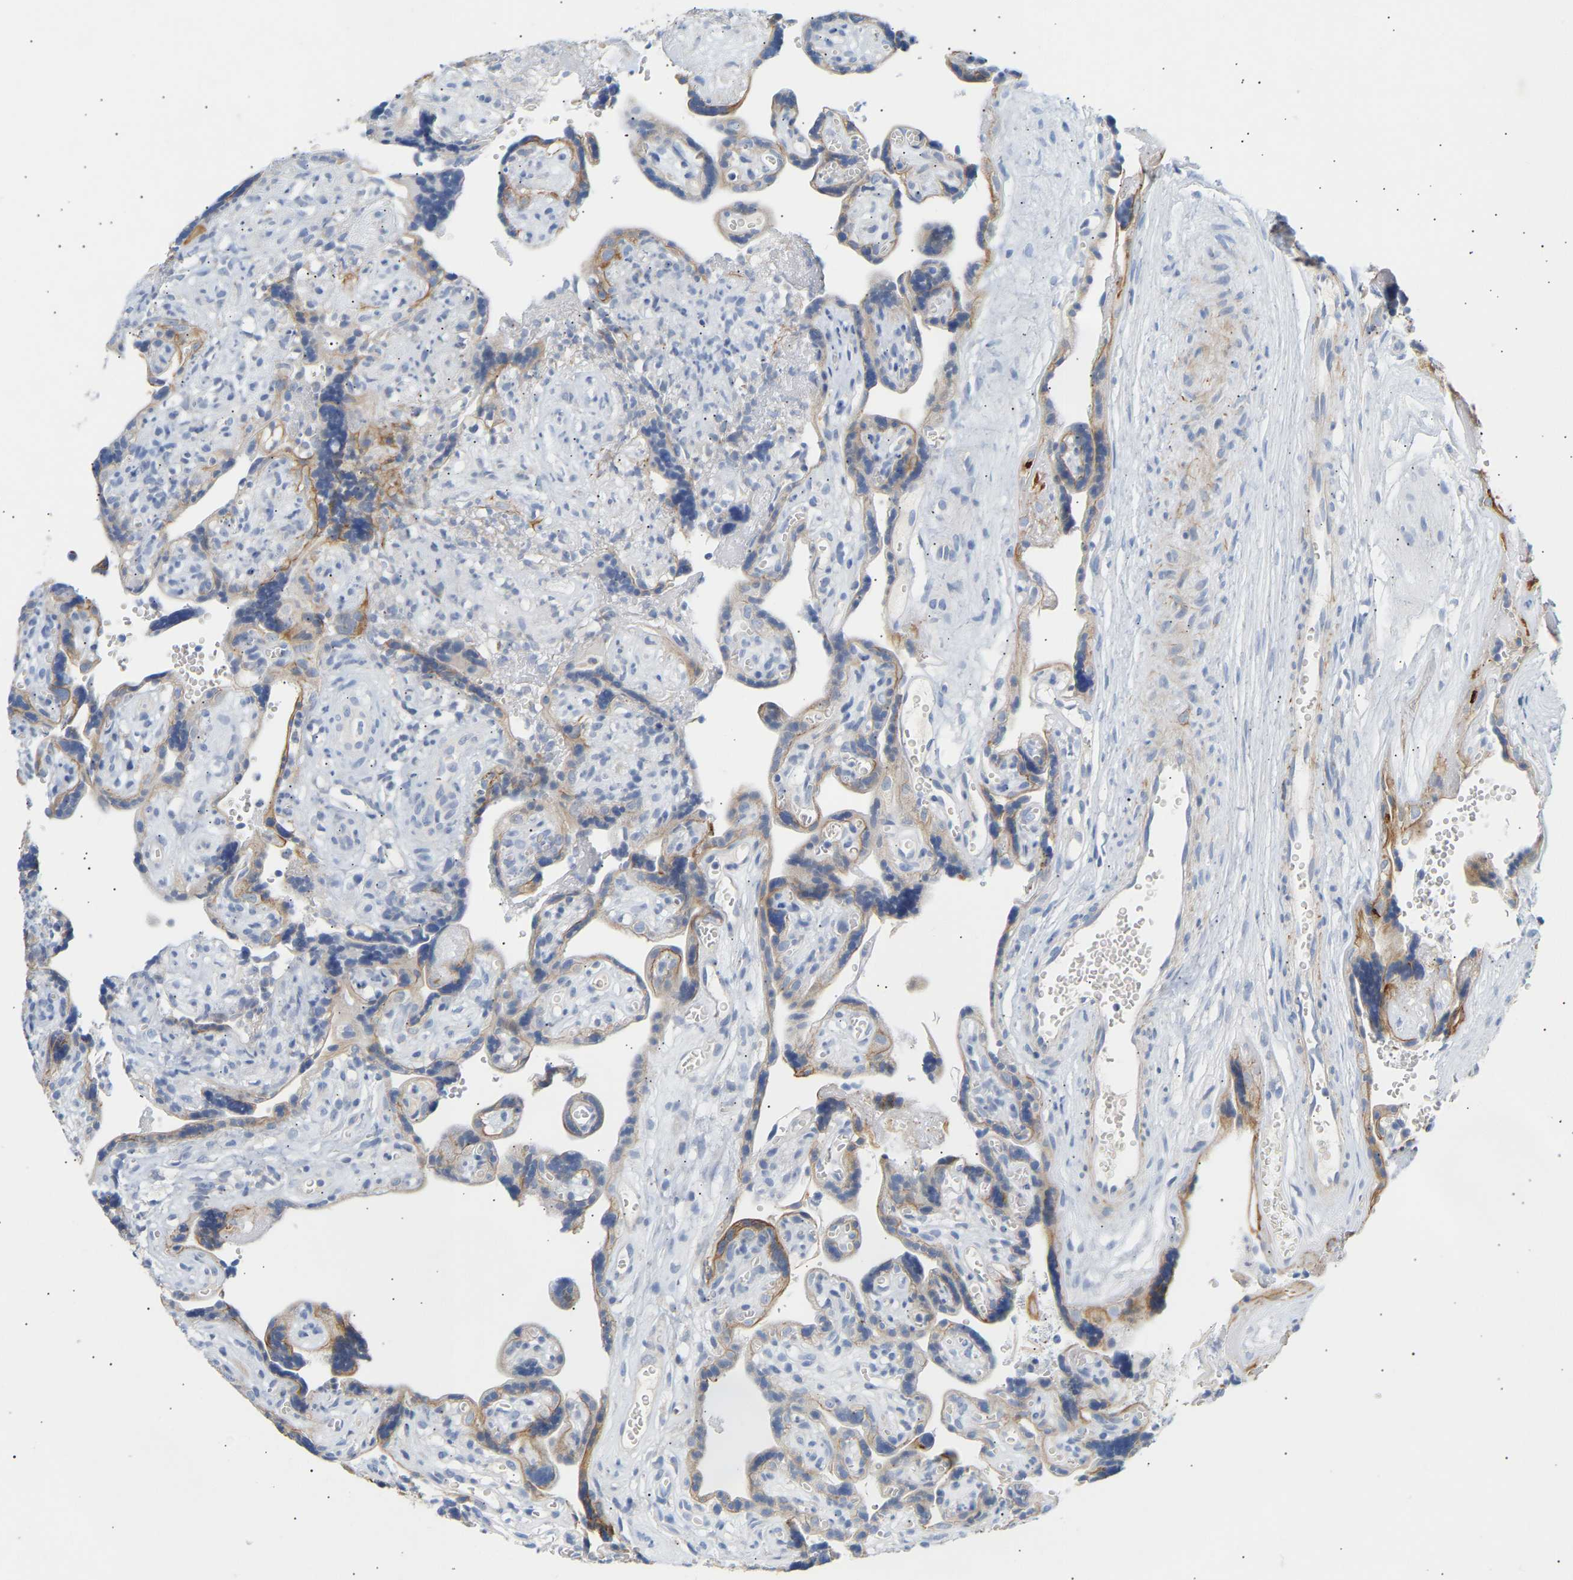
{"staining": {"intensity": "moderate", "quantity": ">75%", "location": "cytoplasmic/membranous"}, "tissue": "placenta", "cell_type": "Decidual cells", "image_type": "normal", "snomed": [{"axis": "morphology", "description": "Normal tissue, NOS"}, {"axis": "topography", "description": "Placenta"}], "caption": "Immunohistochemical staining of unremarkable human placenta demonstrates medium levels of moderate cytoplasmic/membranous expression in approximately >75% of decidual cells. (Stains: DAB (3,3'-diaminobenzidine) in brown, nuclei in blue, Microscopy: brightfield microscopy at high magnification).", "gene": "PEX1", "patient": {"sex": "female", "age": 30}}